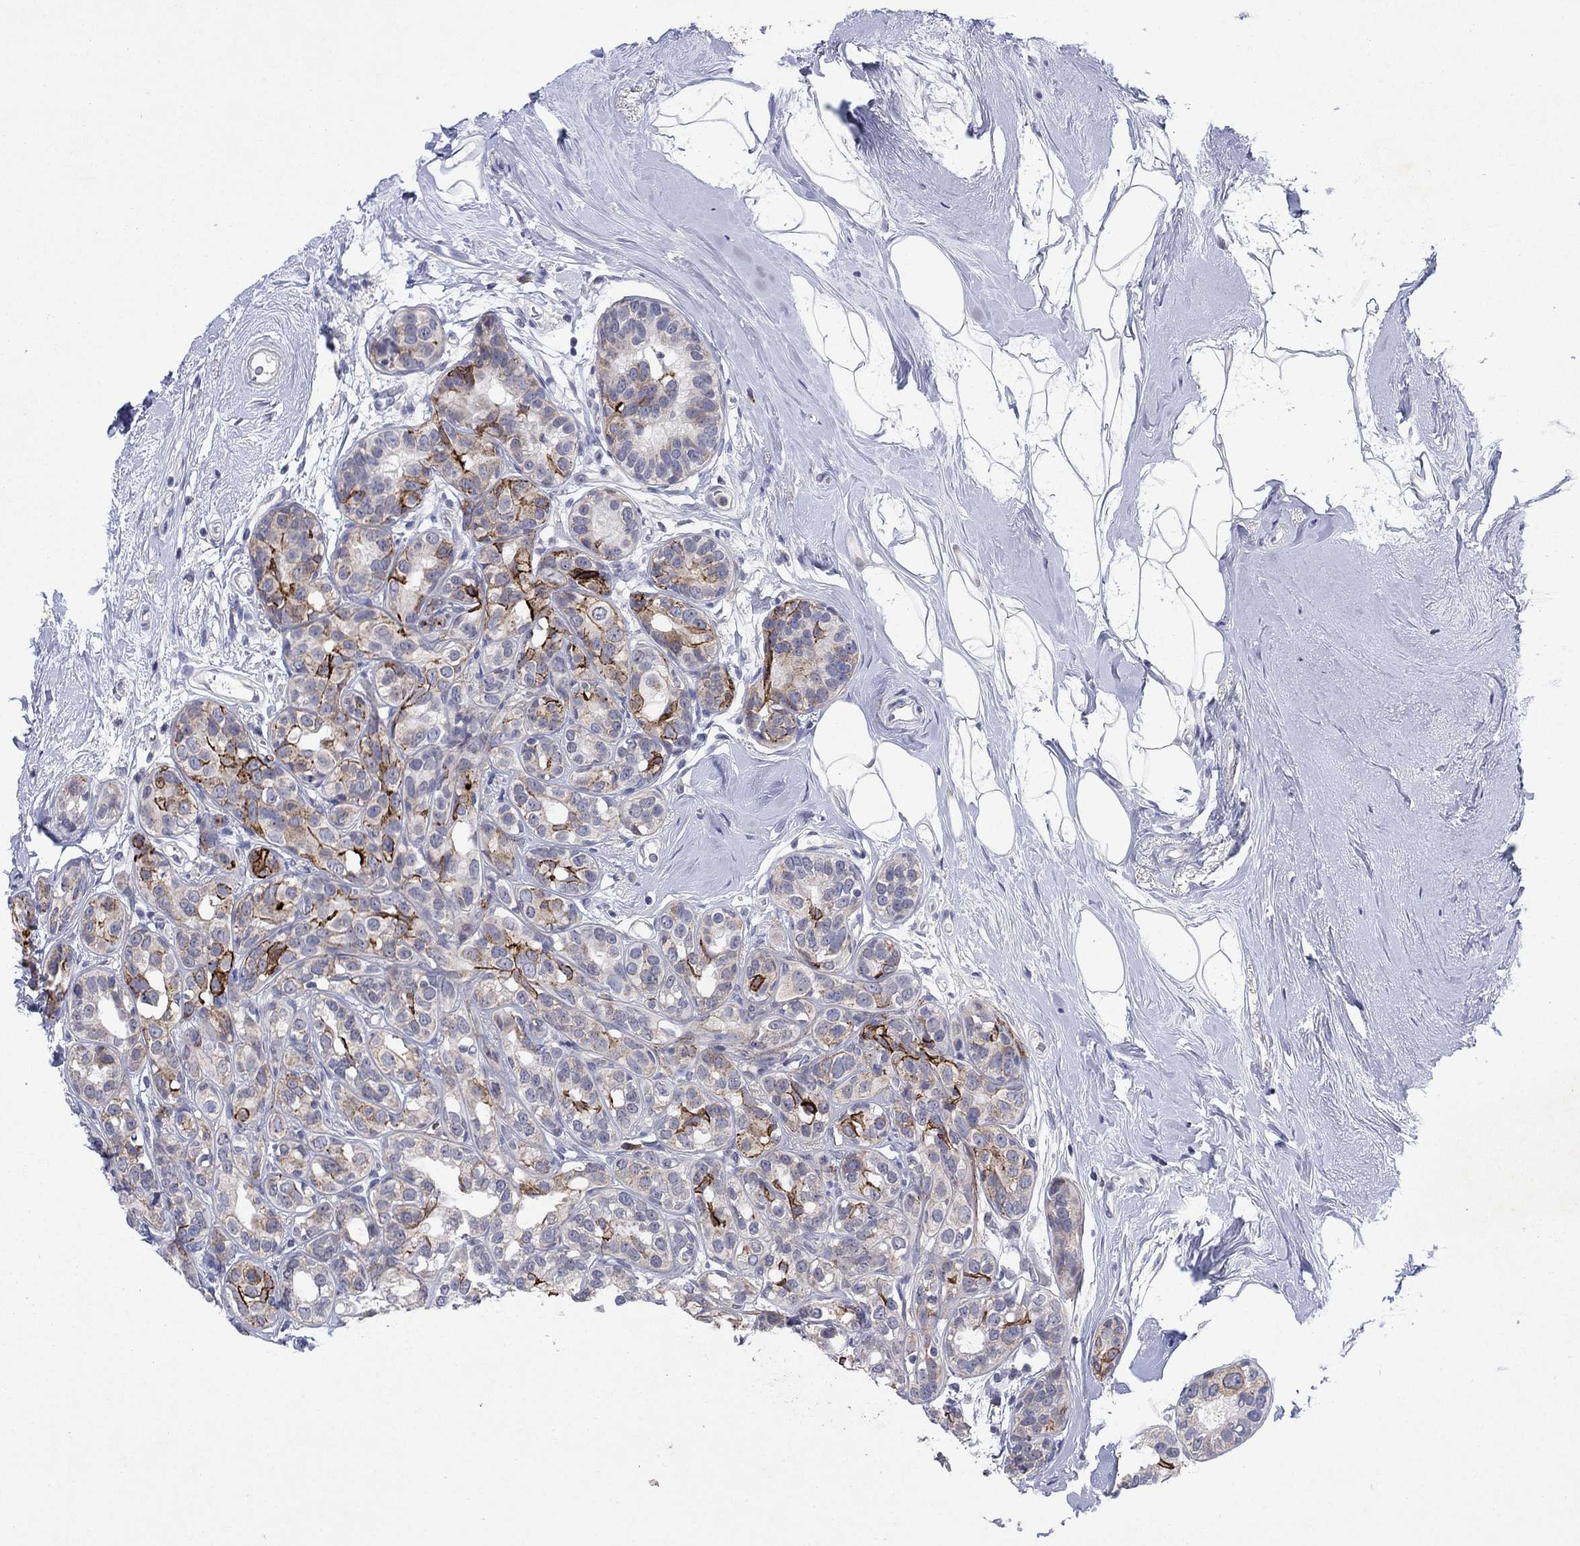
{"staining": {"intensity": "strong", "quantity": "<25%", "location": "cytoplasmic/membranous"}, "tissue": "breast cancer", "cell_type": "Tumor cells", "image_type": "cancer", "snomed": [{"axis": "morphology", "description": "Duct carcinoma"}, {"axis": "topography", "description": "Breast"}], "caption": "A brown stain shows strong cytoplasmic/membranous staining of a protein in human breast cancer (infiltrating ductal carcinoma) tumor cells. (DAB (3,3'-diaminobenzidine) IHC with brightfield microscopy, high magnification).", "gene": "SDC1", "patient": {"sex": "female", "age": 55}}